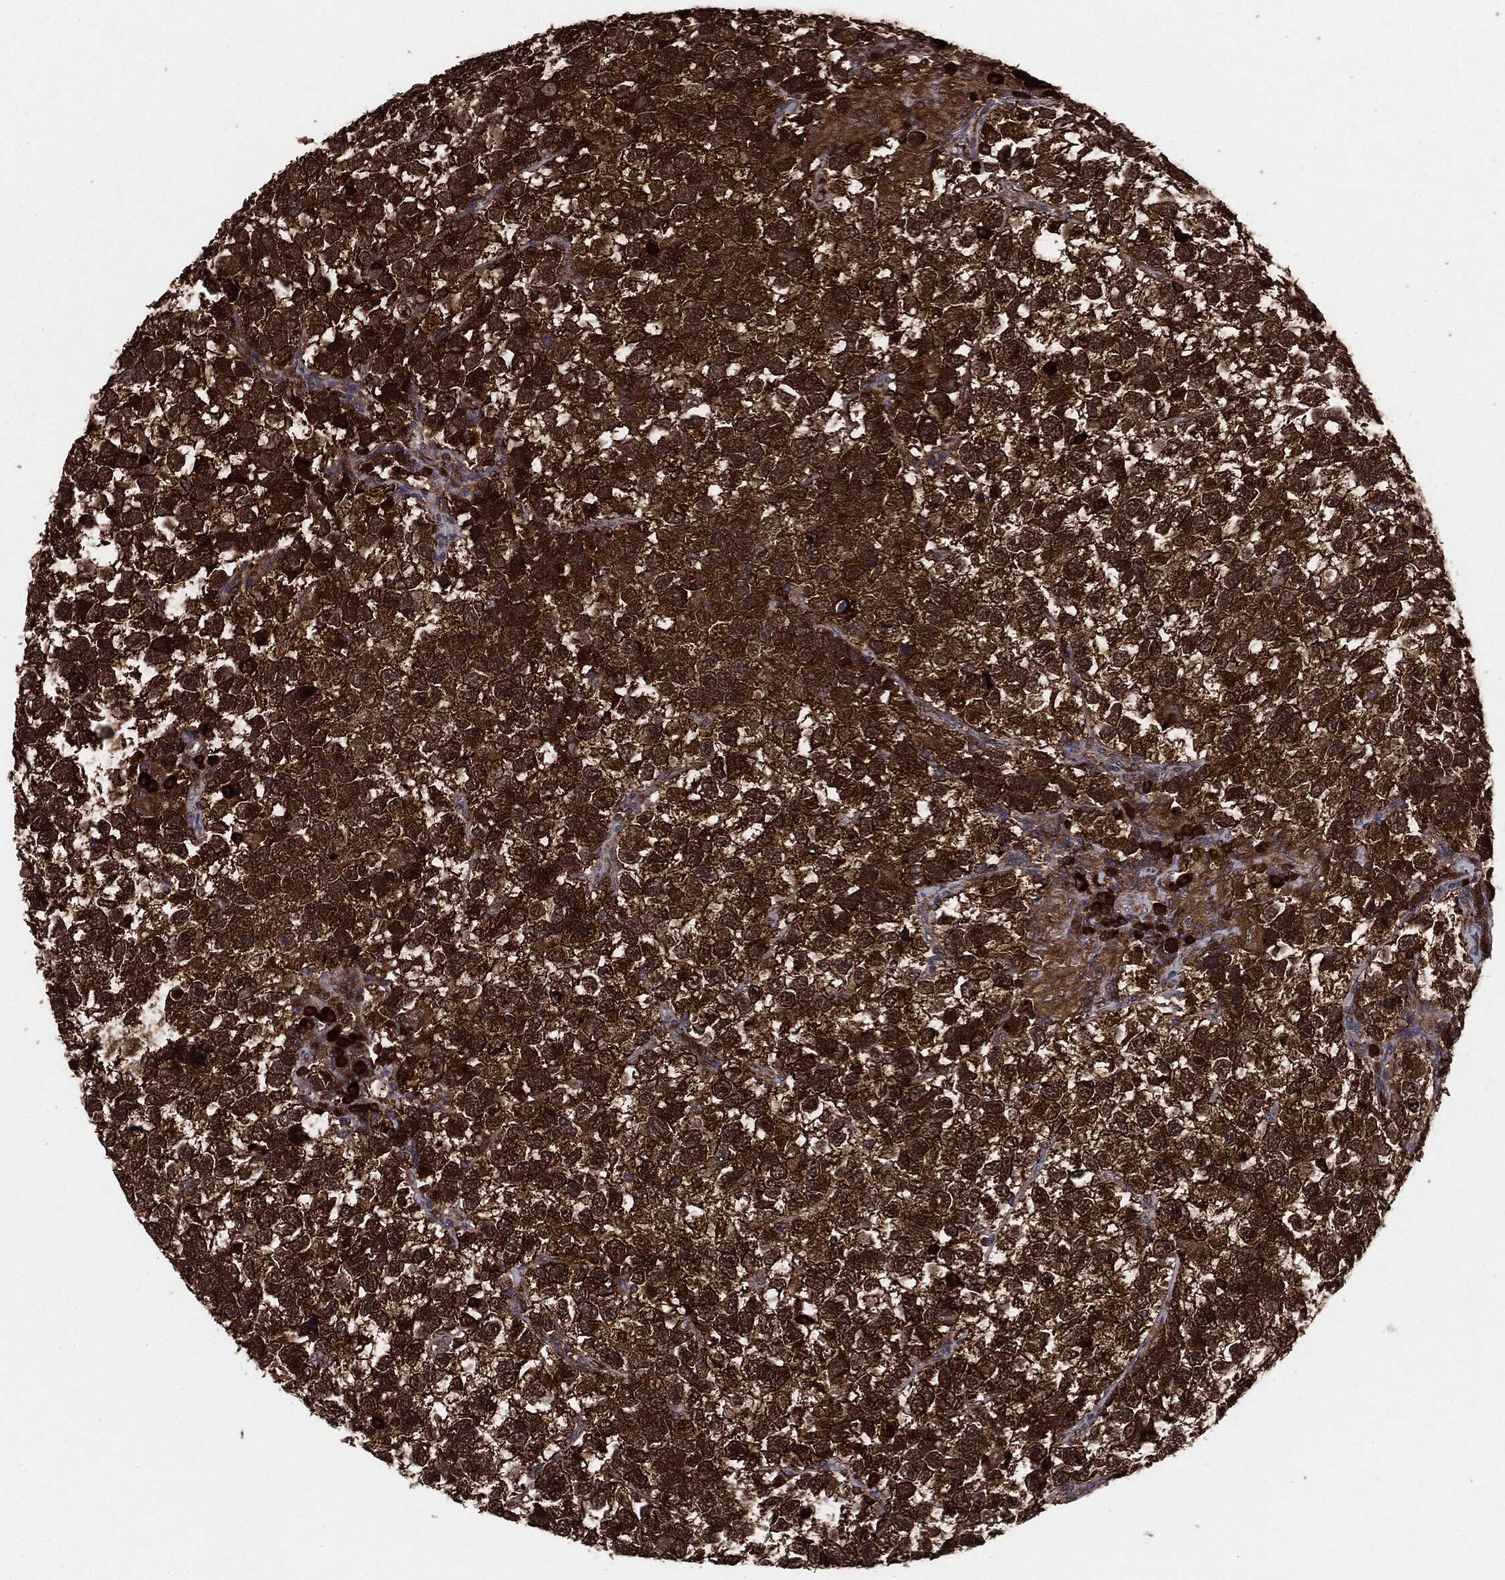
{"staining": {"intensity": "strong", "quantity": ">75%", "location": "cytoplasmic/membranous"}, "tissue": "testis cancer", "cell_type": "Tumor cells", "image_type": "cancer", "snomed": [{"axis": "morphology", "description": "Seminoma, NOS"}, {"axis": "topography", "description": "Testis"}], "caption": "Seminoma (testis) stained with DAB (3,3'-diaminobenzidine) immunohistochemistry (IHC) shows high levels of strong cytoplasmic/membranous expression in about >75% of tumor cells.", "gene": "NME1", "patient": {"sex": "male", "age": 26}}